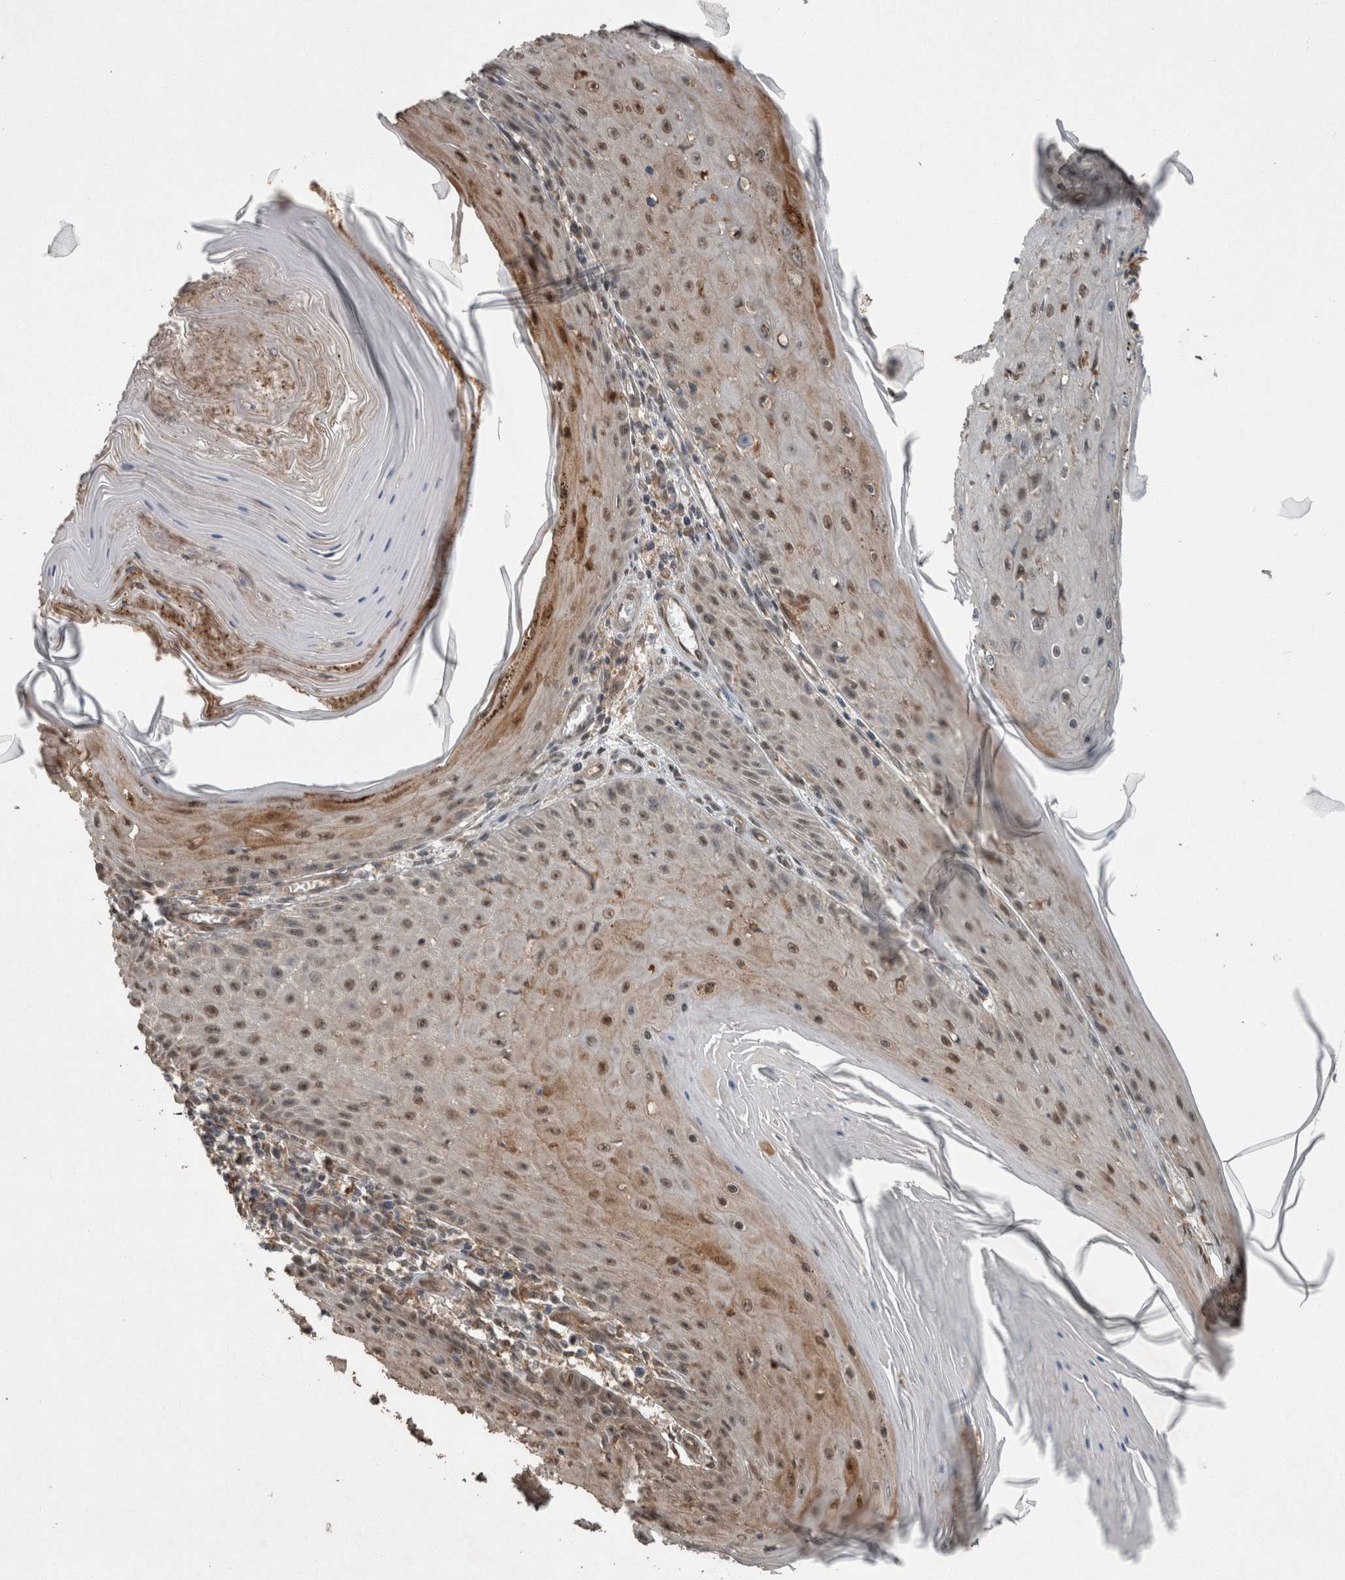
{"staining": {"intensity": "moderate", "quantity": ">75%", "location": "nuclear"}, "tissue": "skin cancer", "cell_type": "Tumor cells", "image_type": "cancer", "snomed": [{"axis": "morphology", "description": "Squamous cell carcinoma, NOS"}, {"axis": "topography", "description": "Skin"}], "caption": "Human squamous cell carcinoma (skin) stained with a protein marker reveals moderate staining in tumor cells.", "gene": "MYO1E", "patient": {"sex": "female", "age": 73}}